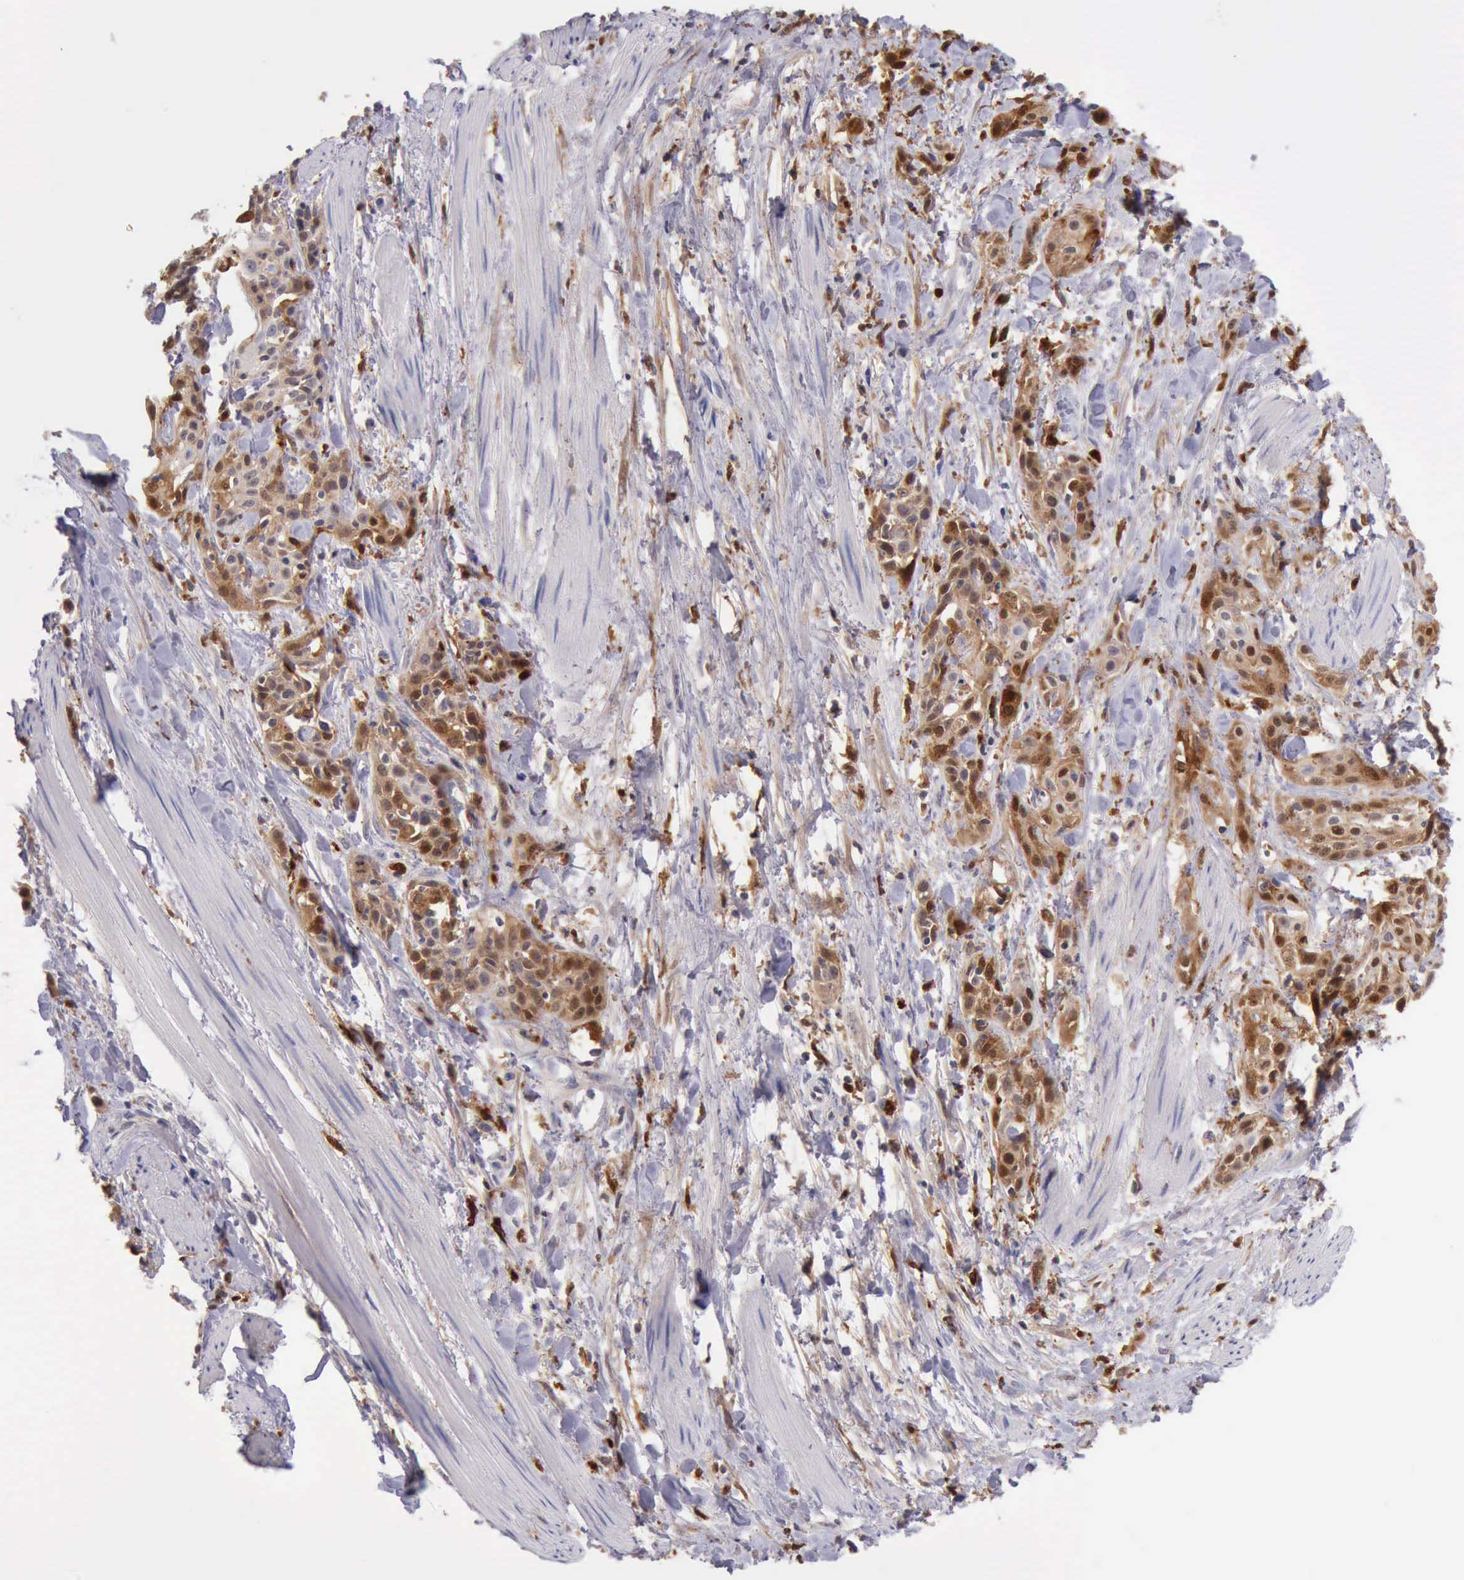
{"staining": {"intensity": "strong", "quantity": ">75%", "location": "cytoplasmic/membranous,nuclear"}, "tissue": "skin cancer", "cell_type": "Tumor cells", "image_type": "cancer", "snomed": [{"axis": "morphology", "description": "Squamous cell carcinoma, NOS"}, {"axis": "topography", "description": "Skin"}, {"axis": "topography", "description": "Anal"}], "caption": "Protein staining exhibits strong cytoplasmic/membranous and nuclear expression in approximately >75% of tumor cells in skin cancer (squamous cell carcinoma).", "gene": "CSTA", "patient": {"sex": "male", "age": 64}}